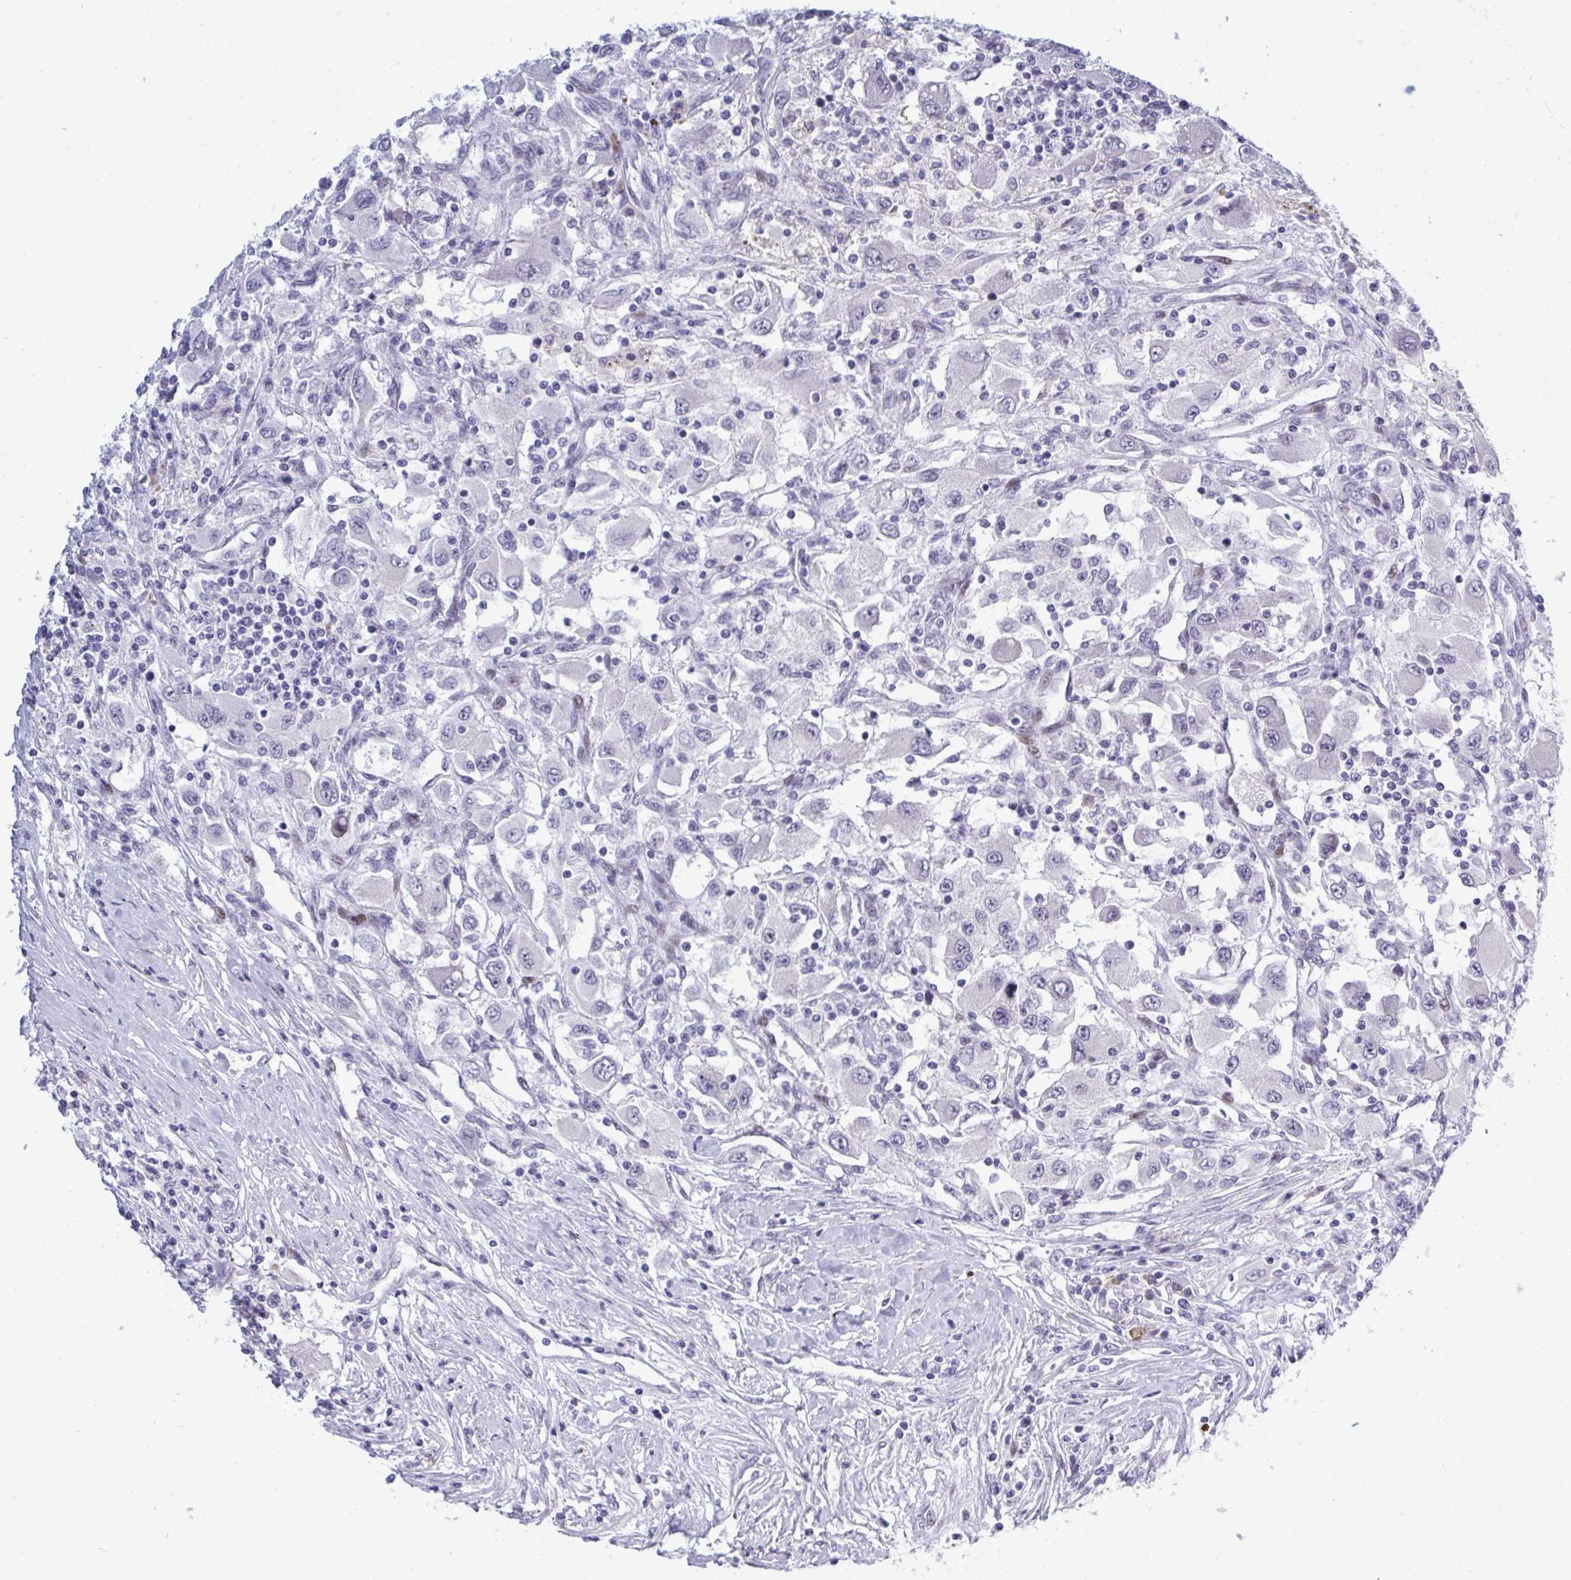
{"staining": {"intensity": "negative", "quantity": "none", "location": "none"}, "tissue": "renal cancer", "cell_type": "Tumor cells", "image_type": "cancer", "snomed": [{"axis": "morphology", "description": "Adenocarcinoma, NOS"}, {"axis": "topography", "description": "Kidney"}], "caption": "Tumor cells show no significant expression in renal cancer.", "gene": "TAB1", "patient": {"sex": "female", "age": 67}}